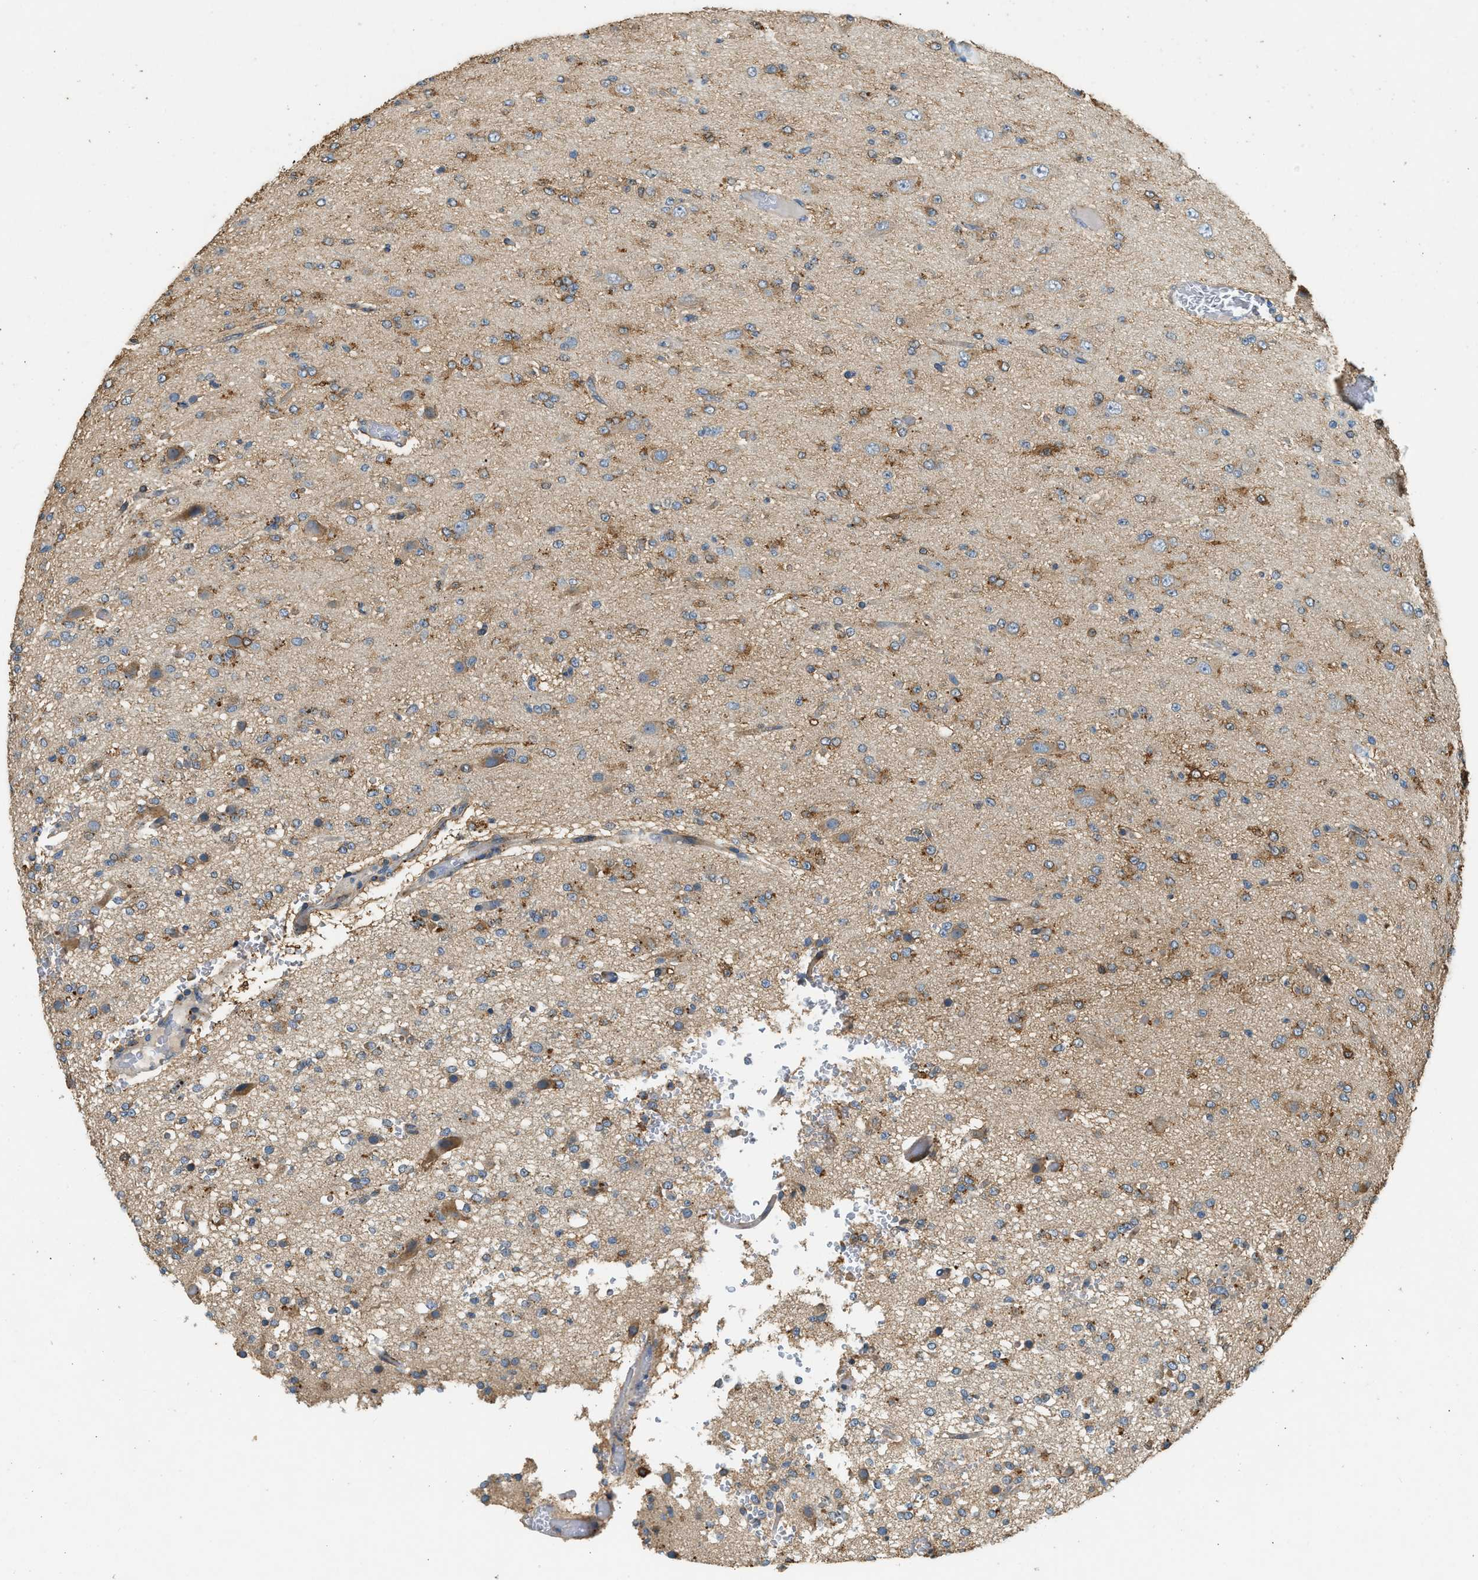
{"staining": {"intensity": "moderate", "quantity": ">75%", "location": "cytoplasmic/membranous"}, "tissue": "glioma", "cell_type": "Tumor cells", "image_type": "cancer", "snomed": [{"axis": "morphology", "description": "Glioma, malignant, Low grade"}, {"axis": "topography", "description": "Brain"}], "caption": "A histopathology image of malignant glioma (low-grade) stained for a protein demonstrates moderate cytoplasmic/membranous brown staining in tumor cells. The staining is performed using DAB (3,3'-diaminobenzidine) brown chromogen to label protein expression. The nuclei are counter-stained blue using hematoxylin.", "gene": "CTSB", "patient": {"sex": "male", "age": 38}}